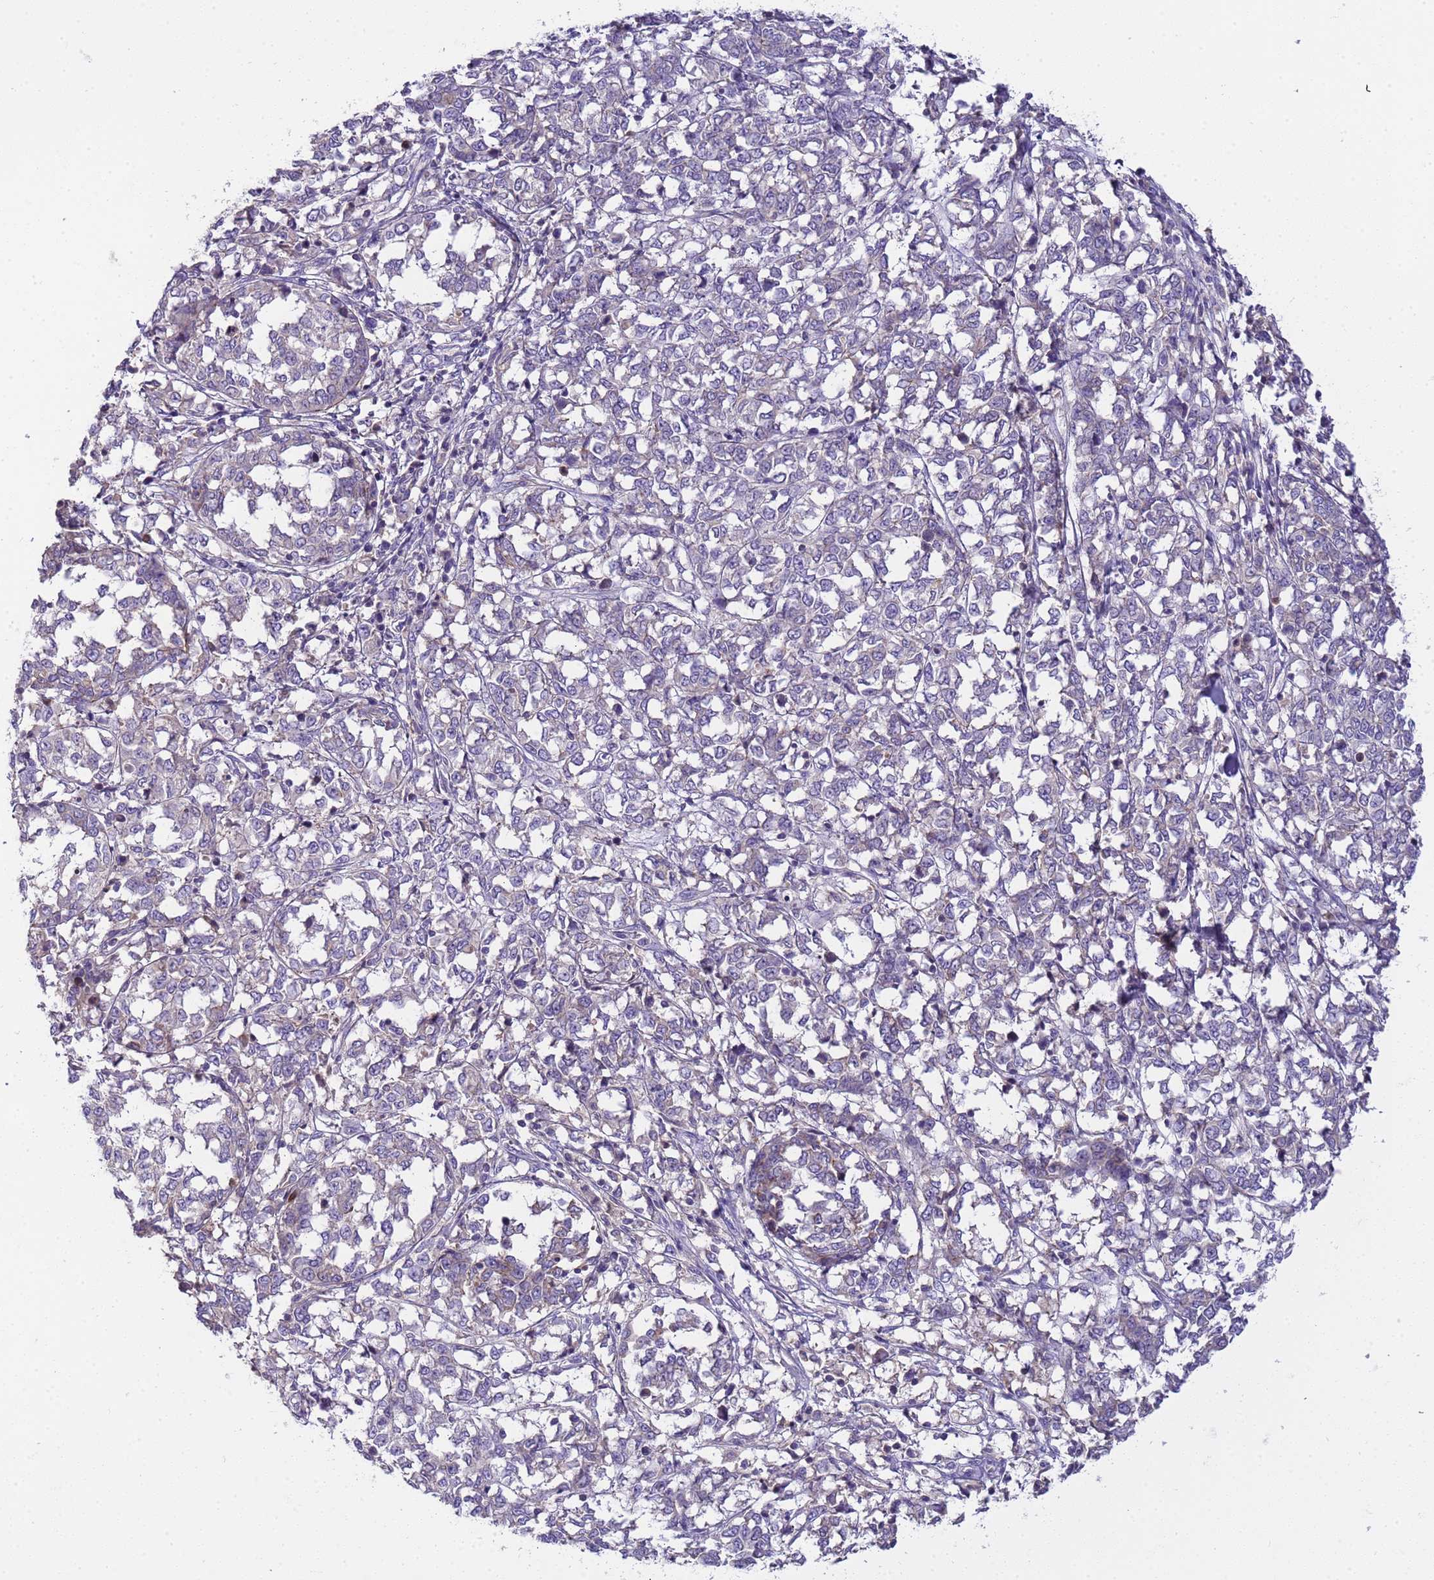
{"staining": {"intensity": "negative", "quantity": "none", "location": "none"}, "tissue": "melanoma", "cell_type": "Tumor cells", "image_type": "cancer", "snomed": [{"axis": "morphology", "description": "Malignant melanoma, NOS"}, {"axis": "topography", "description": "Skin"}], "caption": "This is an IHC histopathology image of human melanoma. There is no positivity in tumor cells.", "gene": "PLCXD3", "patient": {"sex": "female", "age": 72}}